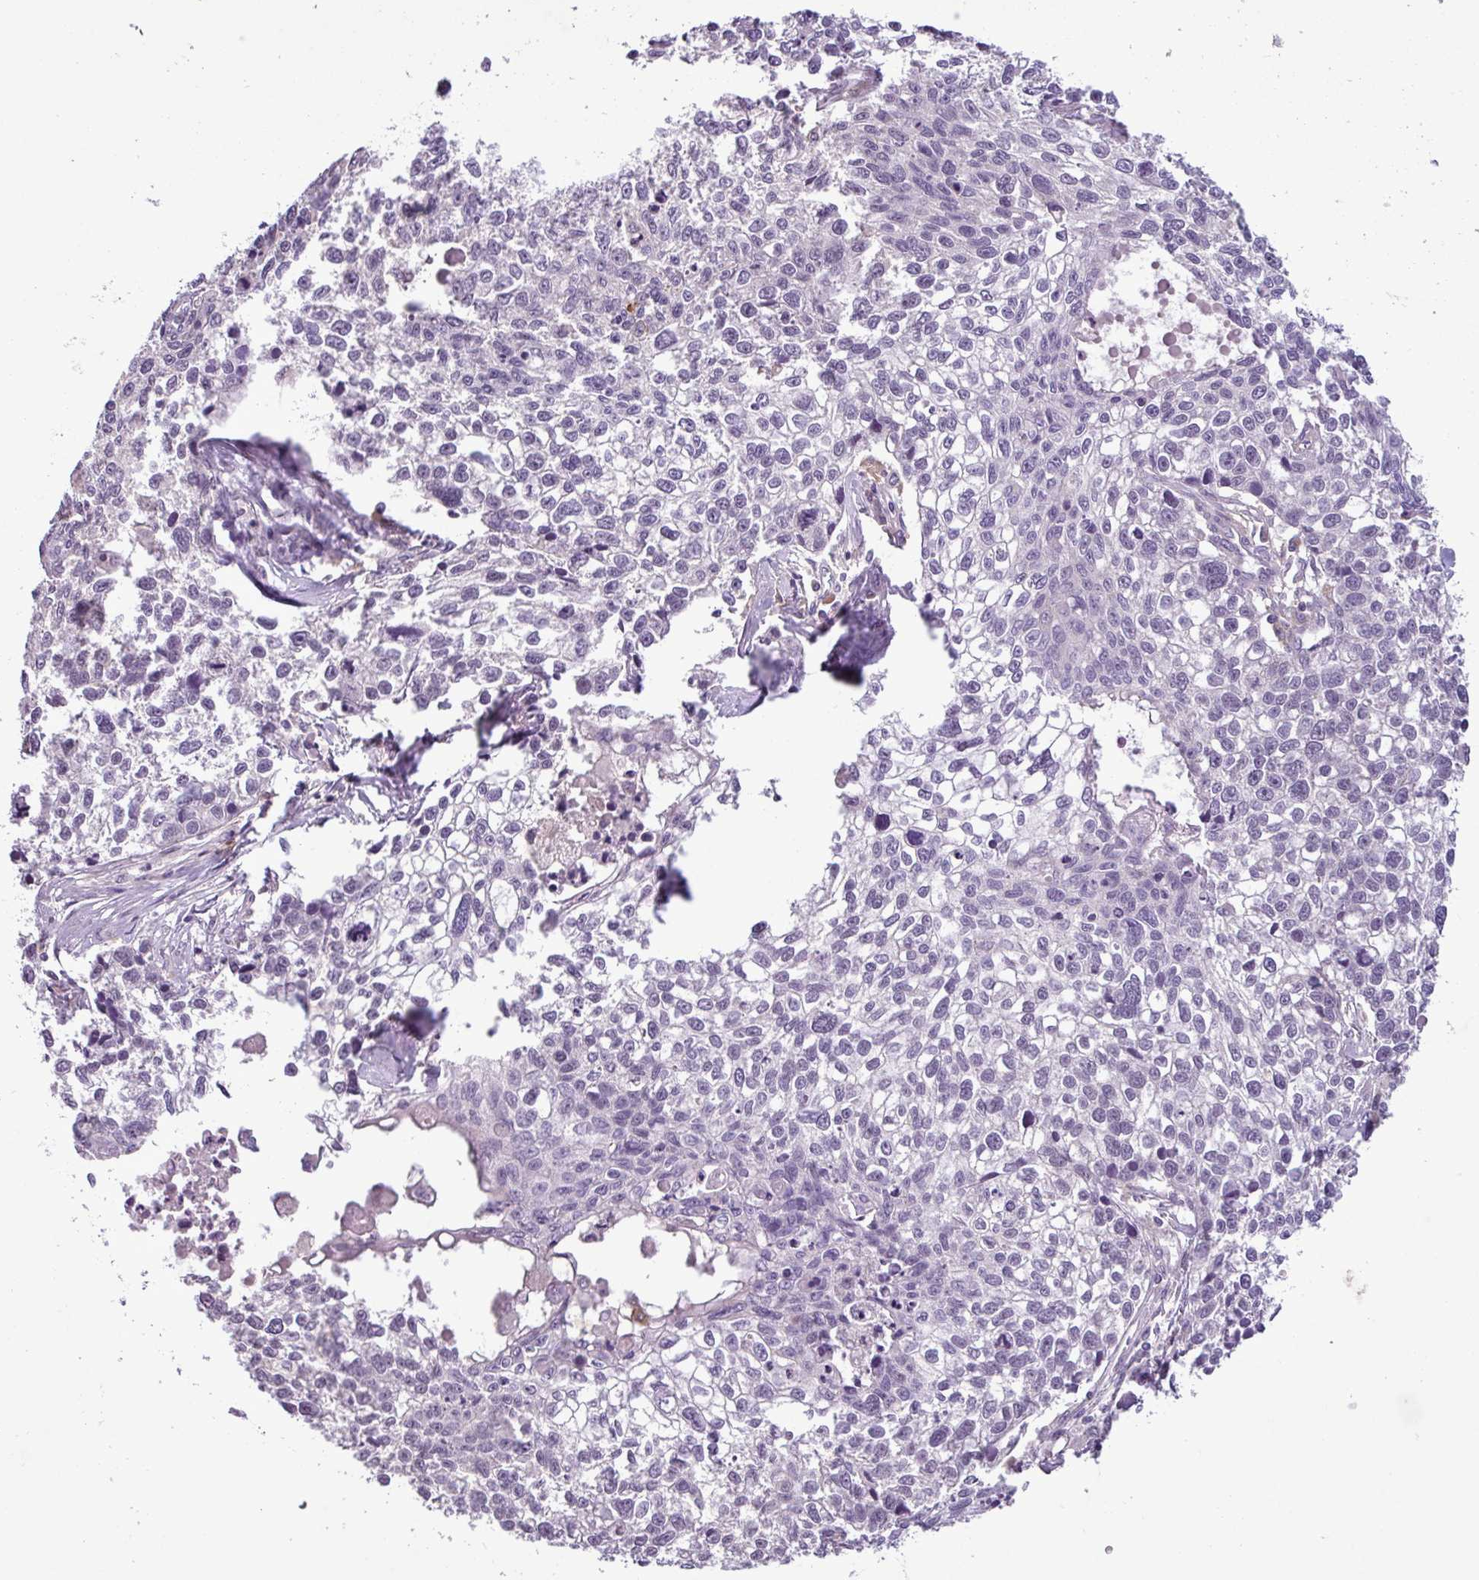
{"staining": {"intensity": "negative", "quantity": "none", "location": "none"}, "tissue": "lung cancer", "cell_type": "Tumor cells", "image_type": "cancer", "snomed": [{"axis": "morphology", "description": "Squamous cell carcinoma, NOS"}, {"axis": "topography", "description": "Lung"}], "caption": "Lung squamous cell carcinoma was stained to show a protein in brown. There is no significant expression in tumor cells.", "gene": "C9orf24", "patient": {"sex": "male", "age": 74}}